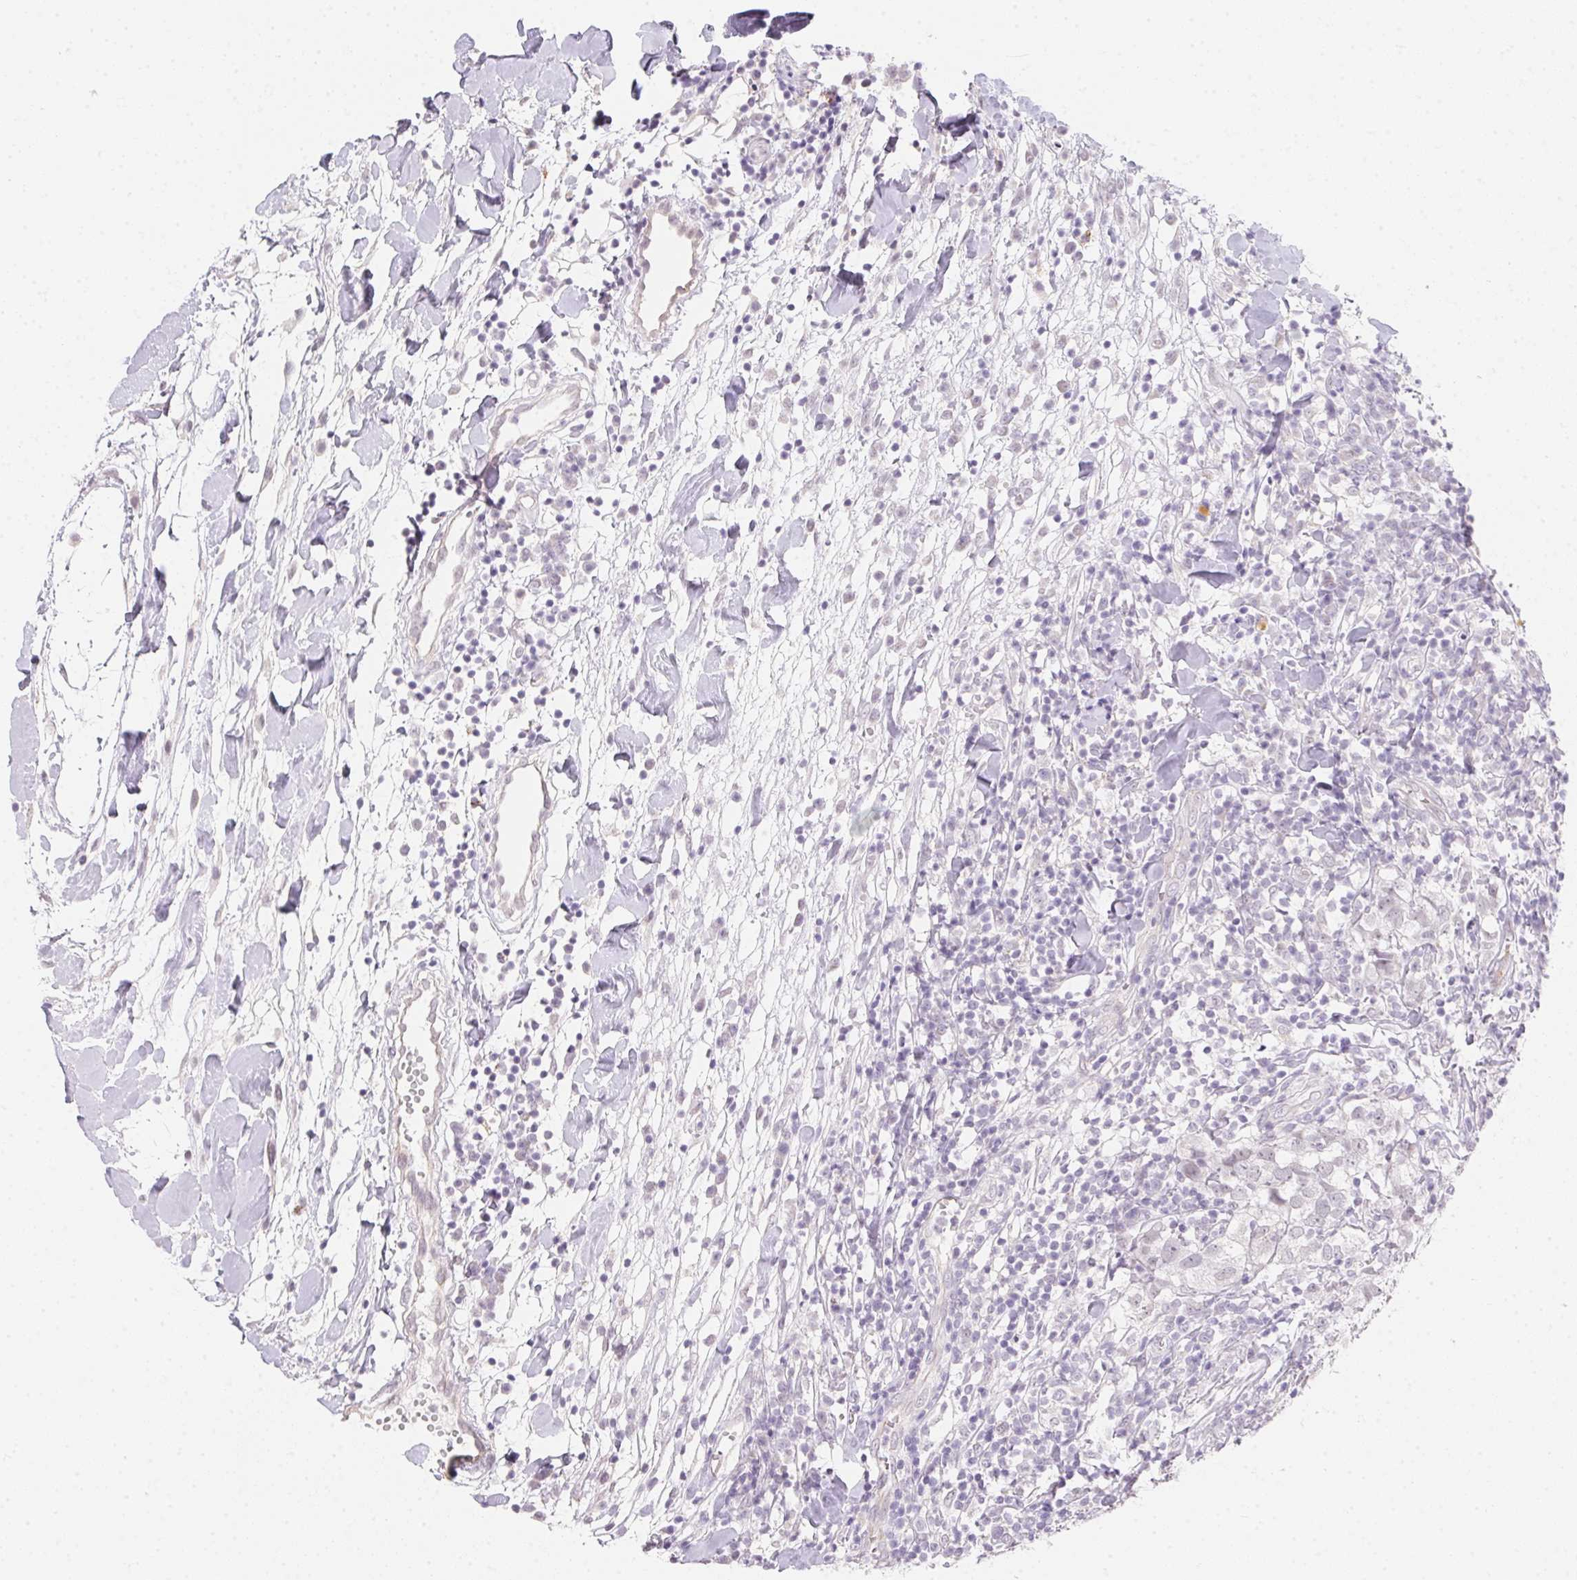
{"staining": {"intensity": "negative", "quantity": "none", "location": "none"}, "tissue": "breast cancer", "cell_type": "Tumor cells", "image_type": "cancer", "snomed": [{"axis": "morphology", "description": "Duct carcinoma"}, {"axis": "topography", "description": "Breast"}], "caption": "This is an IHC photomicrograph of intraductal carcinoma (breast). There is no staining in tumor cells.", "gene": "MORC1", "patient": {"sex": "female", "age": 30}}